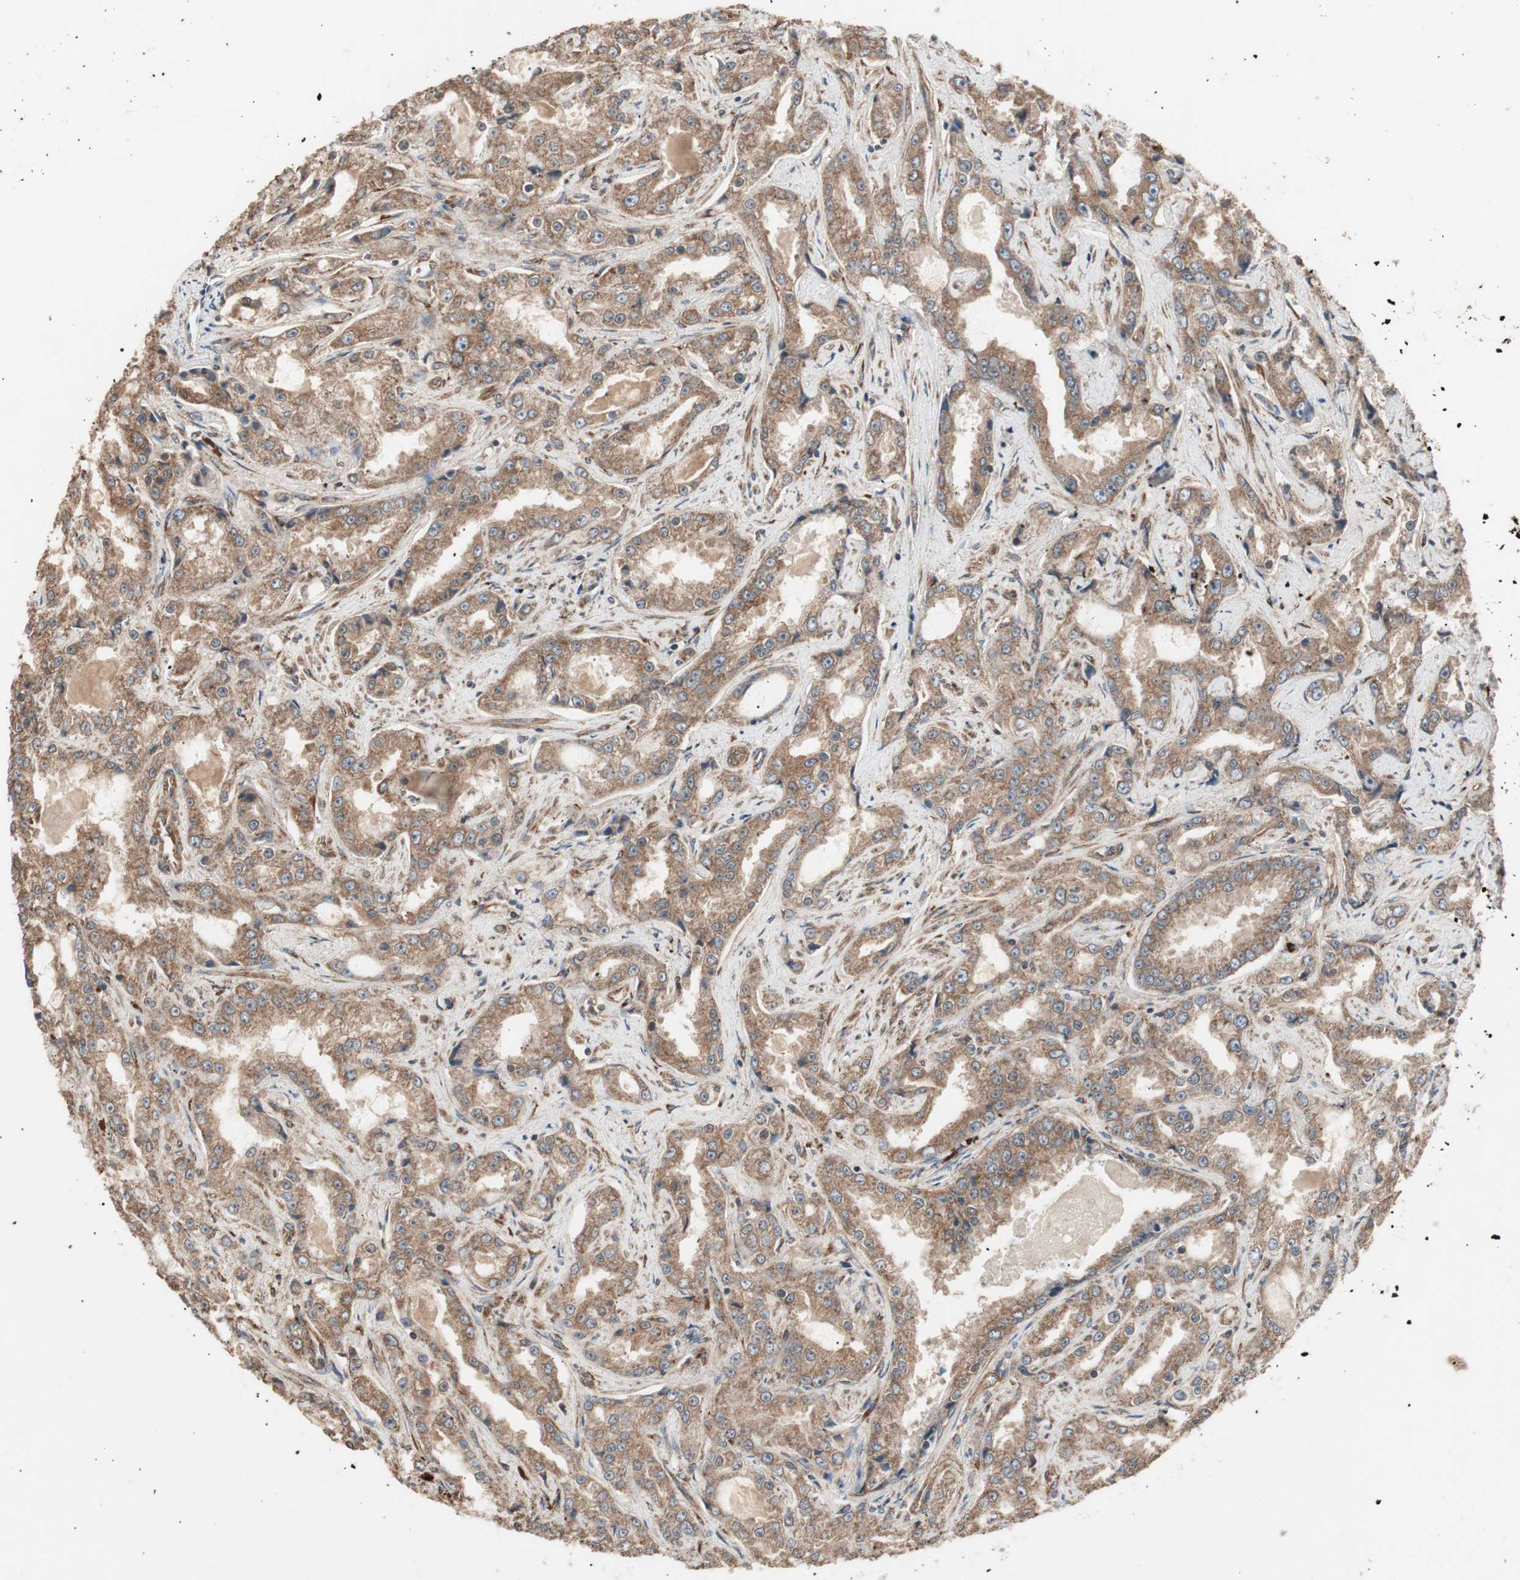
{"staining": {"intensity": "moderate", "quantity": ">75%", "location": "cytoplasmic/membranous"}, "tissue": "prostate cancer", "cell_type": "Tumor cells", "image_type": "cancer", "snomed": [{"axis": "morphology", "description": "Adenocarcinoma, High grade"}, {"axis": "topography", "description": "Prostate"}], "caption": "DAB (3,3'-diaminobenzidine) immunohistochemical staining of prostate cancer exhibits moderate cytoplasmic/membranous protein staining in approximately >75% of tumor cells.", "gene": "LZTS1", "patient": {"sex": "male", "age": 73}}